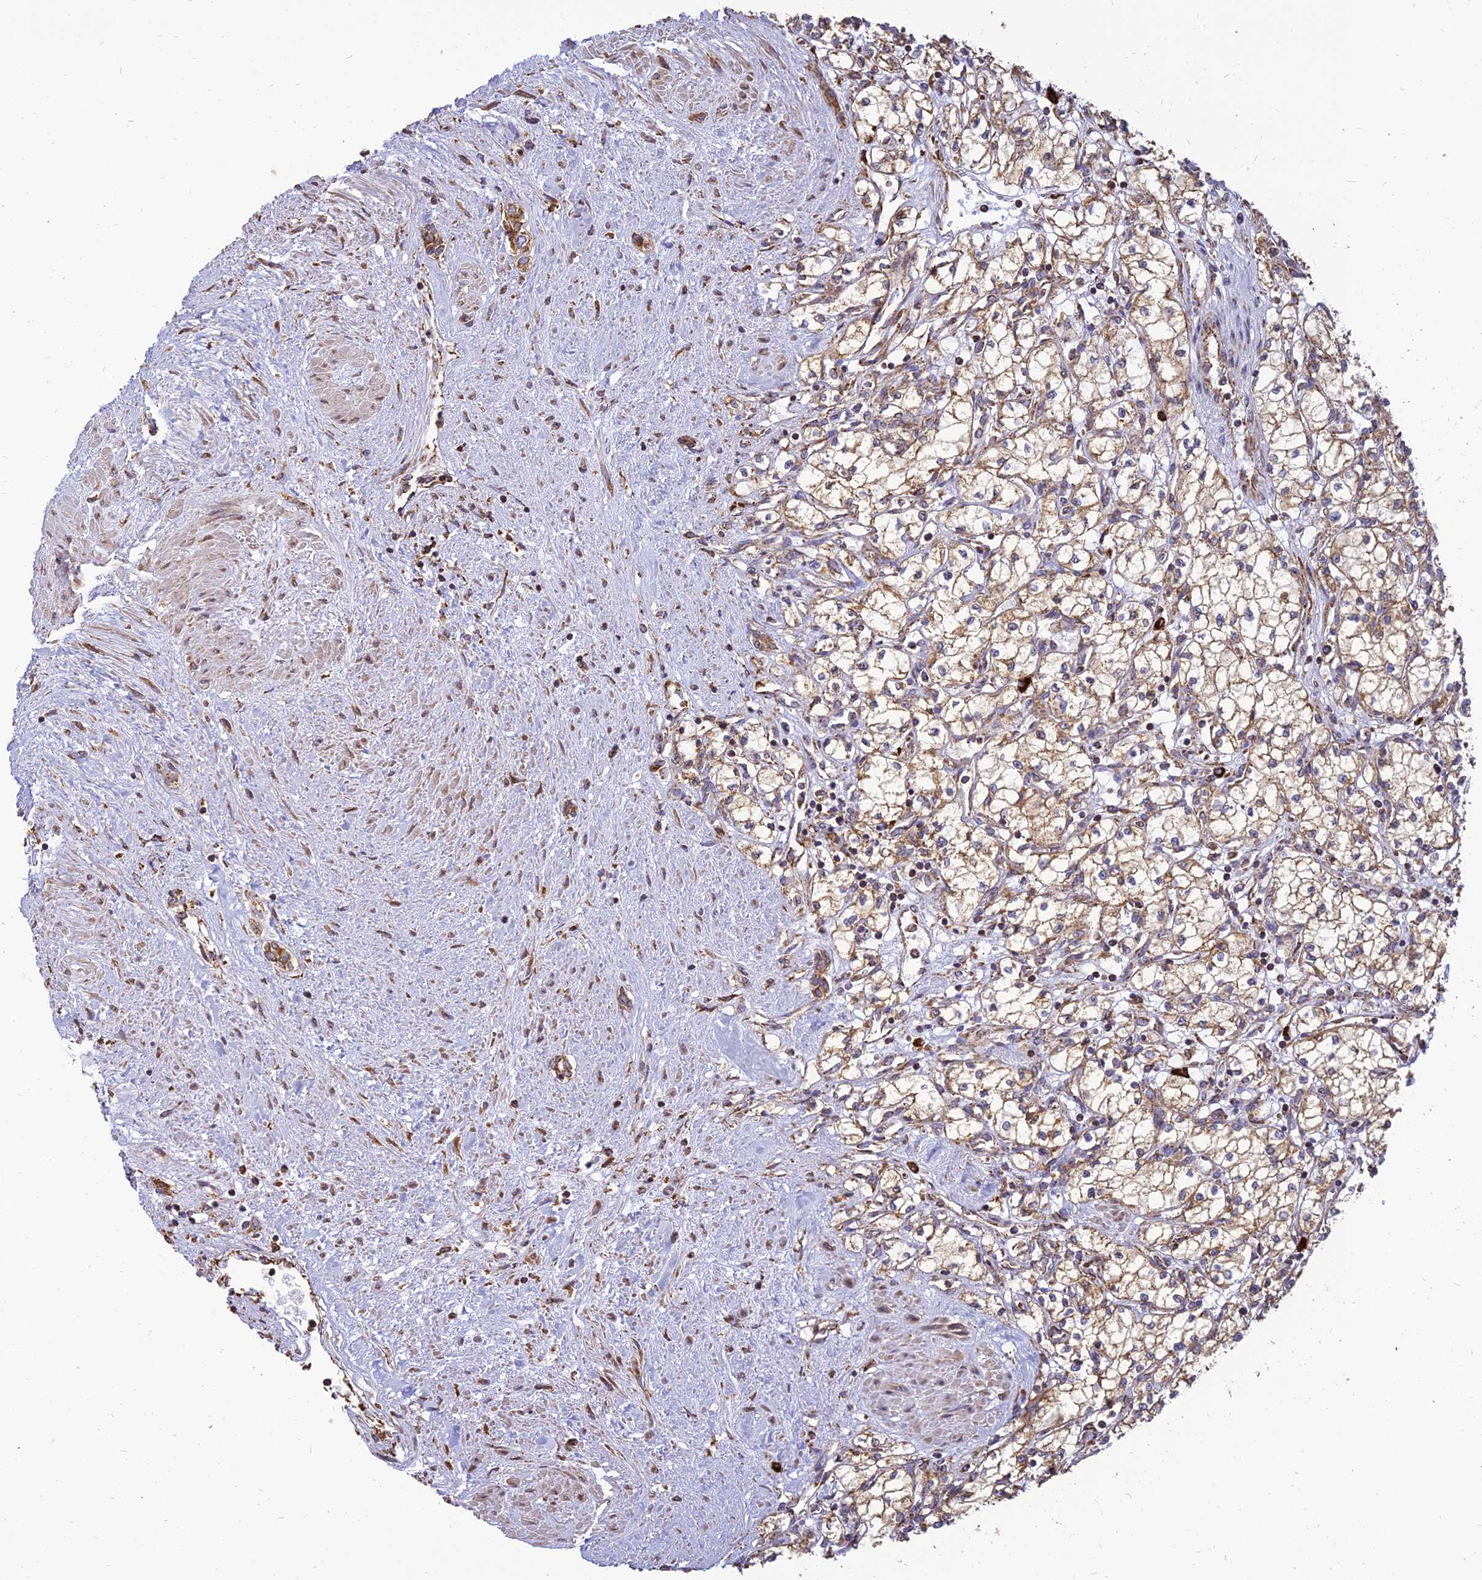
{"staining": {"intensity": "moderate", "quantity": ">75%", "location": "cytoplasmic/membranous"}, "tissue": "renal cancer", "cell_type": "Tumor cells", "image_type": "cancer", "snomed": [{"axis": "morphology", "description": "Adenocarcinoma, NOS"}, {"axis": "topography", "description": "Kidney"}], "caption": "High-power microscopy captured an immunohistochemistry histopathology image of adenocarcinoma (renal), revealing moderate cytoplasmic/membranous staining in about >75% of tumor cells.", "gene": "THUMPD2", "patient": {"sex": "male", "age": 59}}